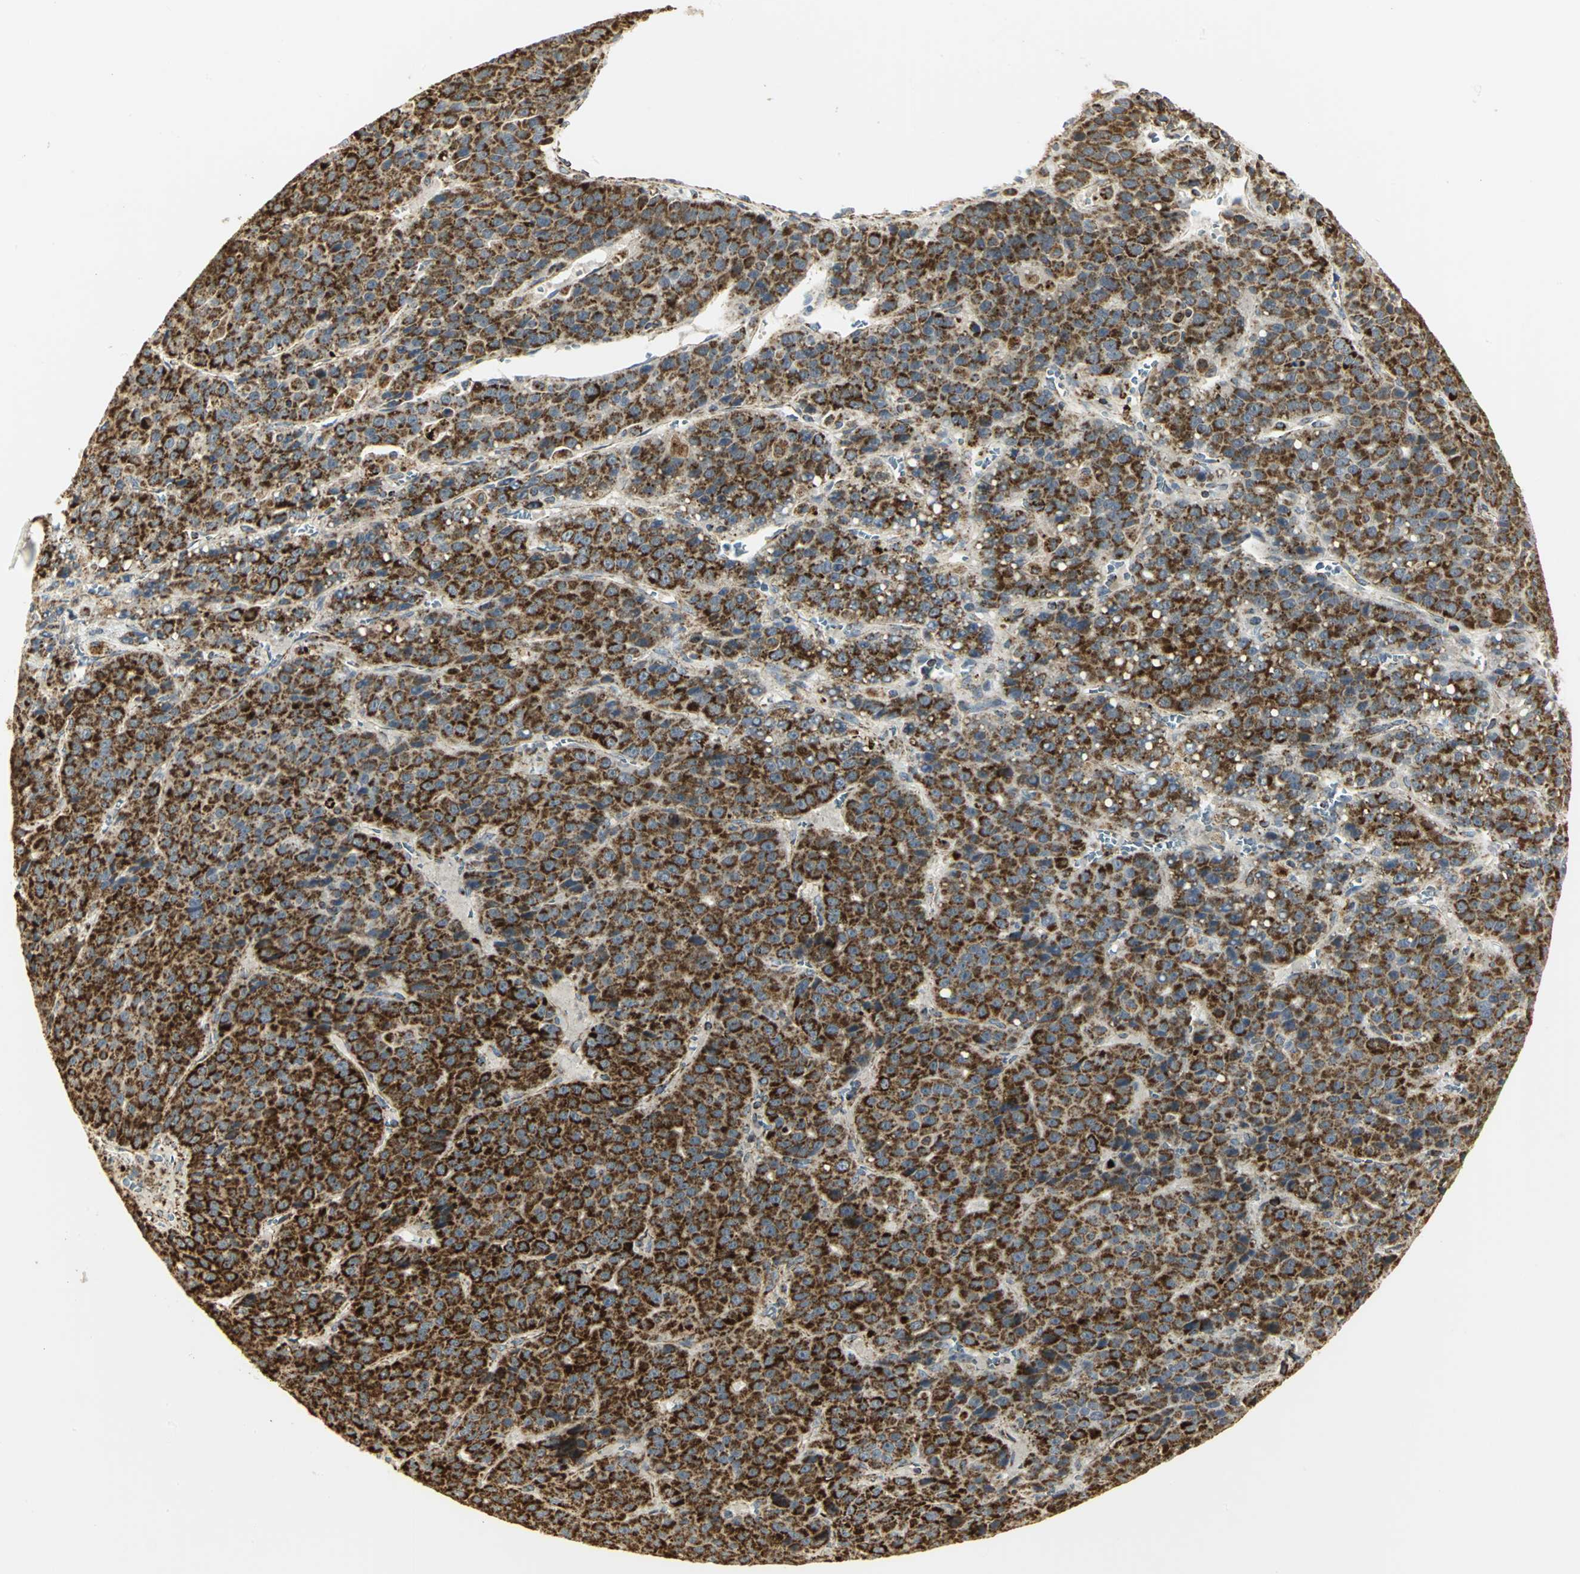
{"staining": {"intensity": "strong", "quantity": ">75%", "location": "cytoplasmic/membranous"}, "tissue": "liver cancer", "cell_type": "Tumor cells", "image_type": "cancer", "snomed": [{"axis": "morphology", "description": "Carcinoma, Hepatocellular, NOS"}, {"axis": "topography", "description": "Liver"}], "caption": "There is high levels of strong cytoplasmic/membranous staining in tumor cells of liver cancer, as demonstrated by immunohistochemical staining (brown color).", "gene": "VDAC1", "patient": {"sex": "female", "age": 53}}